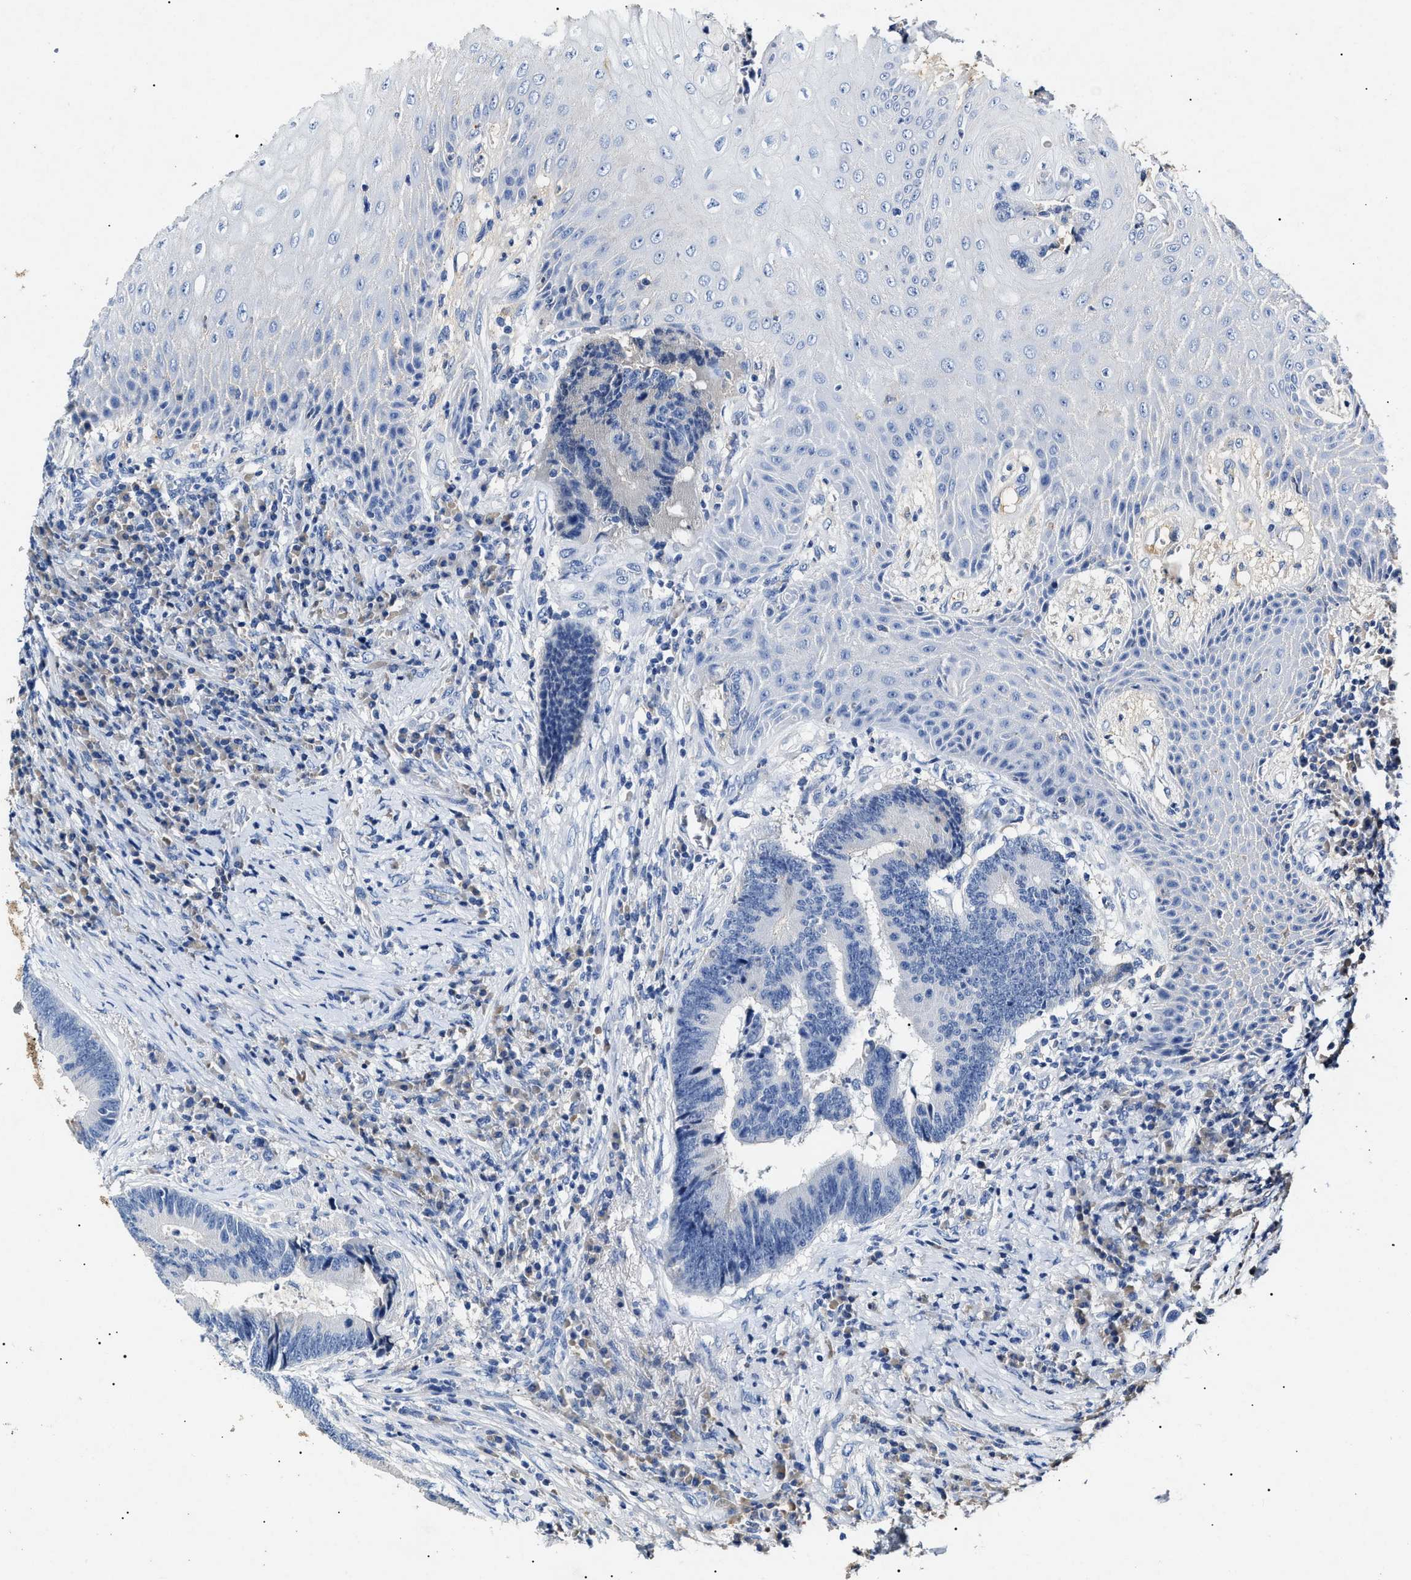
{"staining": {"intensity": "negative", "quantity": "none", "location": "none"}, "tissue": "colorectal cancer", "cell_type": "Tumor cells", "image_type": "cancer", "snomed": [{"axis": "morphology", "description": "Adenocarcinoma, NOS"}, {"axis": "topography", "description": "Rectum"}, {"axis": "topography", "description": "Anal"}], "caption": "High power microscopy photomicrograph of an immunohistochemistry (IHC) histopathology image of adenocarcinoma (colorectal), revealing no significant positivity in tumor cells.", "gene": "LRRC8E", "patient": {"sex": "female", "age": 89}}